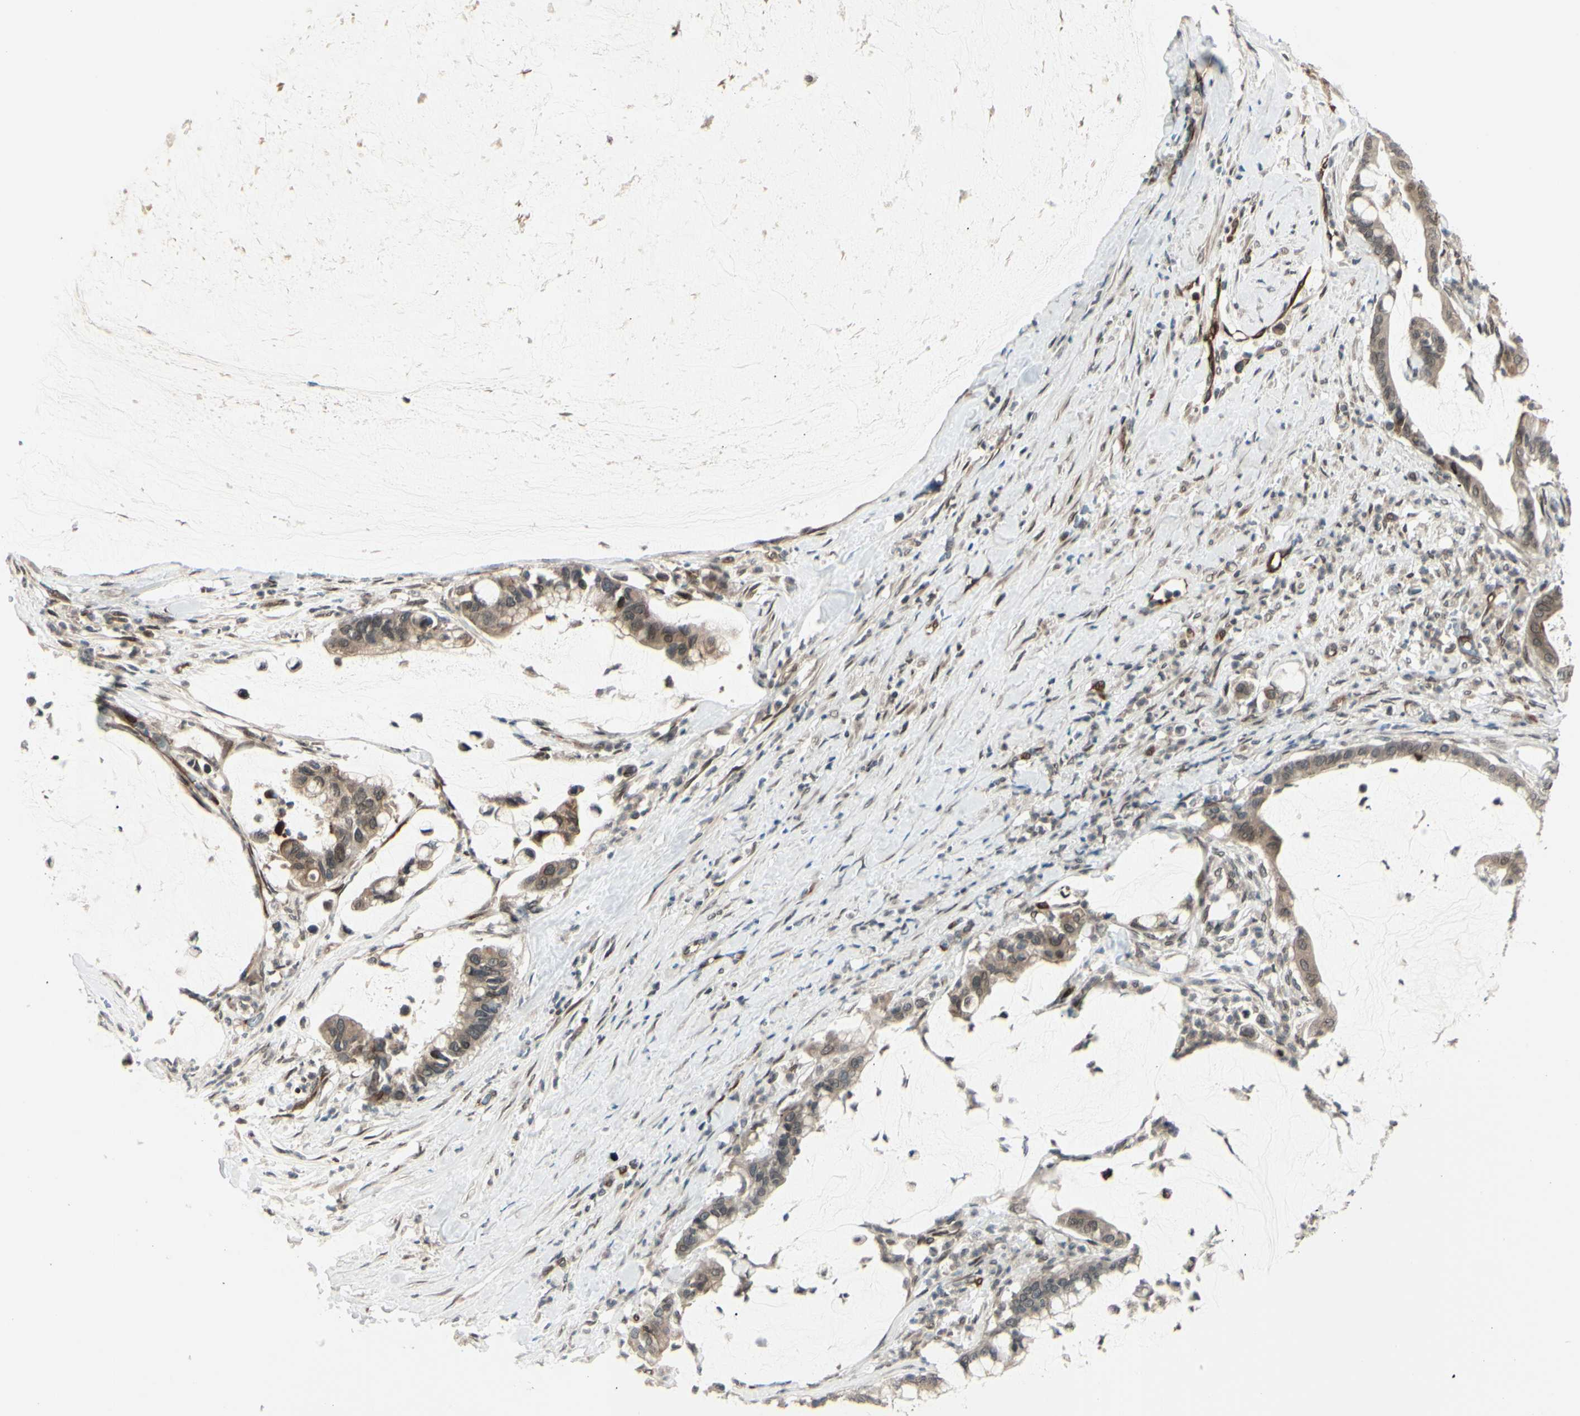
{"staining": {"intensity": "weak", "quantity": ">75%", "location": "cytoplasmic/membranous"}, "tissue": "pancreatic cancer", "cell_type": "Tumor cells", "image_type": "cancer", "snomed": [{"axis": "morphology", "description": "Adenocarcinoma, NOS"}, {"axis": "topography", "description": "Pancreas"}], "caption": "Immunohistochemistry (DAB (3,3'-diaminobenzidine)) staining of pancreatic adenocarcinoma exhibits weak cytoplasmic/membranous protein staining in approximately >75% of tumor cells.", "gene": "MLF2", "patient": {"sex": "male", "age": 41}}